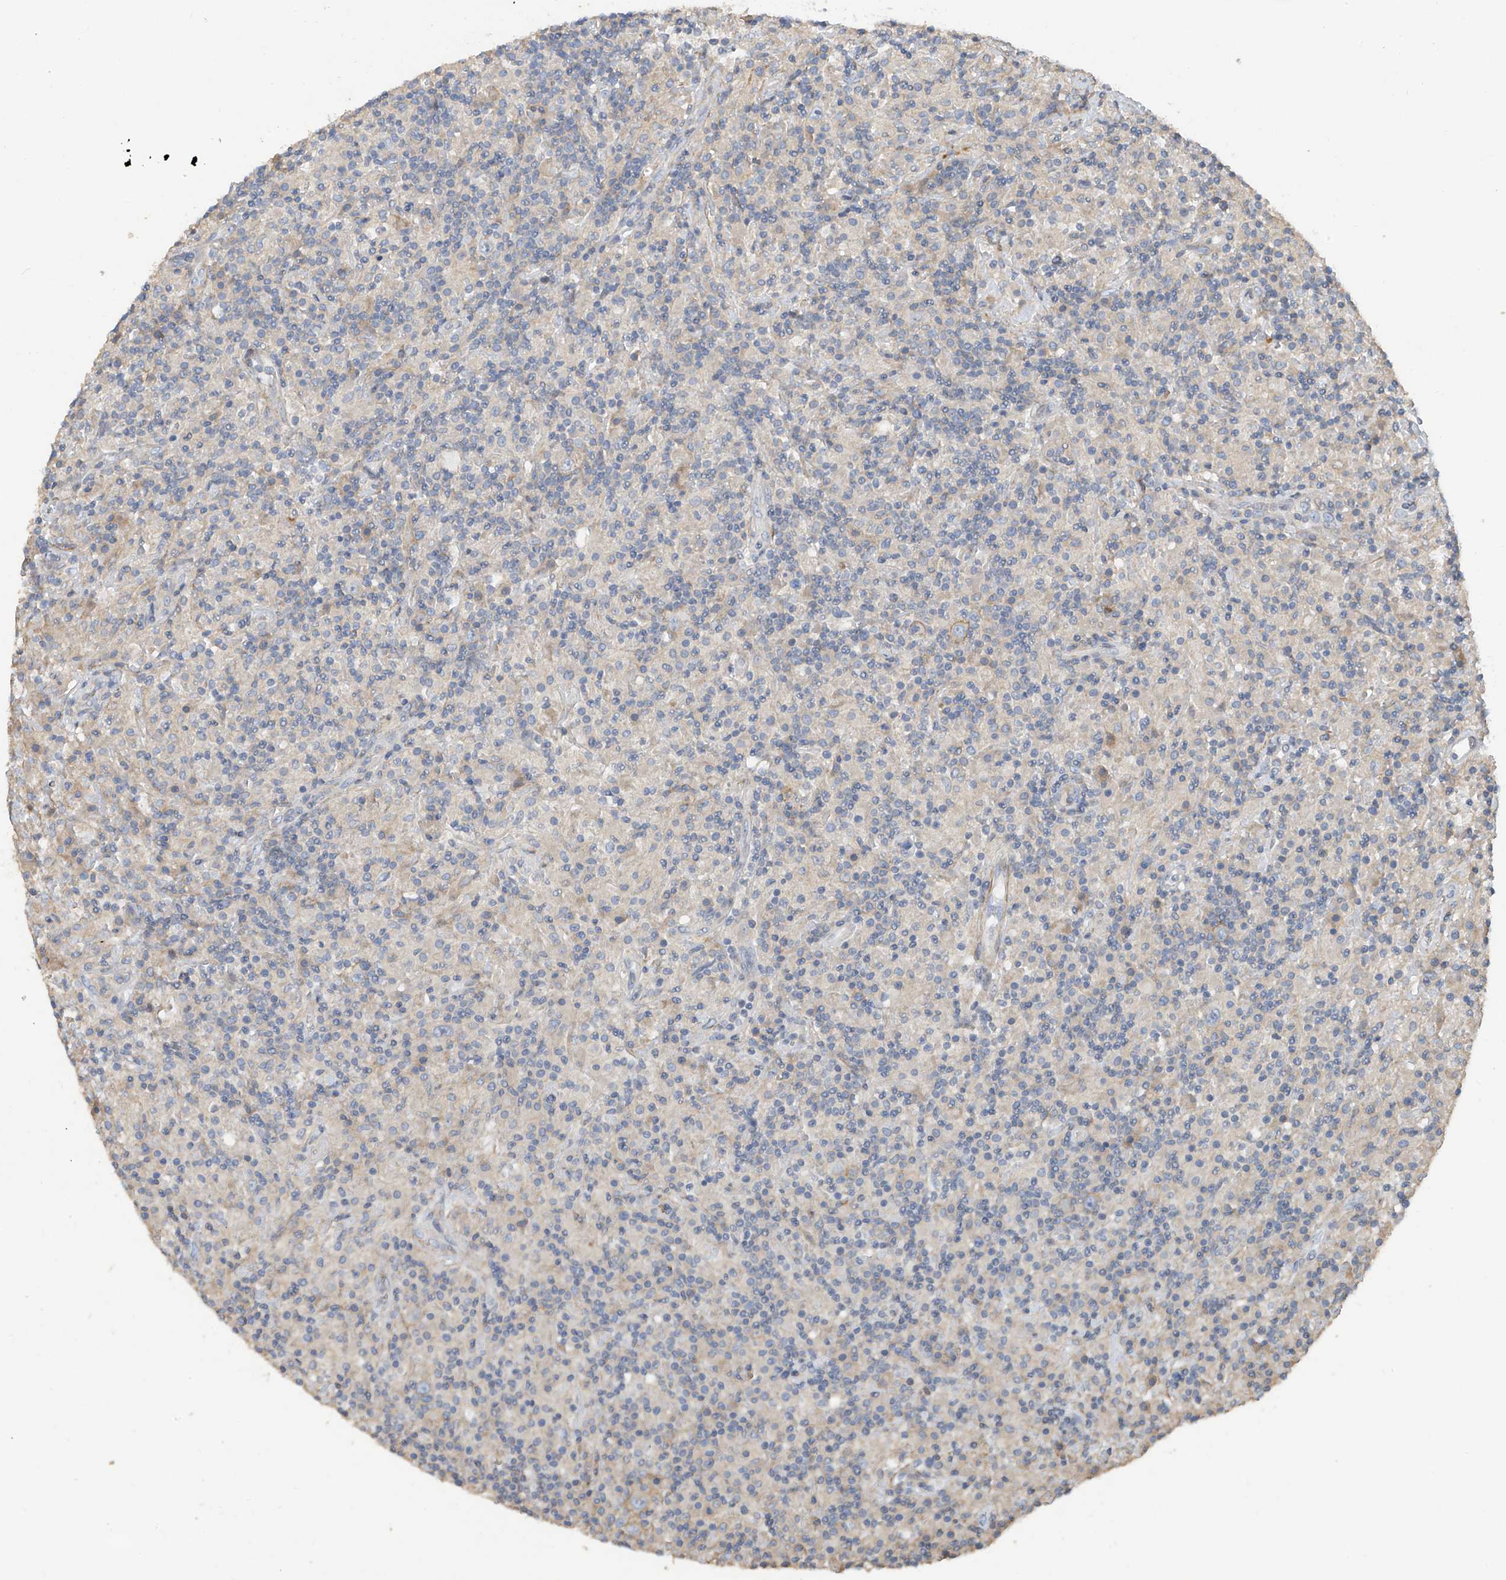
{"staining": {"intensity": "negative", "quantity": "none", "location": "none"}, "tissue": "lymphoma", "cell_type": "Tumor cells", "image_type": "cancer", "snomed": [{"axis": "morphology", "description": "Hodgkin's disease, NOS"}, {"axis": "topography", "description": "Lymph node"}], "caption": "The micrograph displays no staining of tumor cells in lymphoma.", "gene": "SLC43A3", "patient": {"sex": "male", "age": 70}}